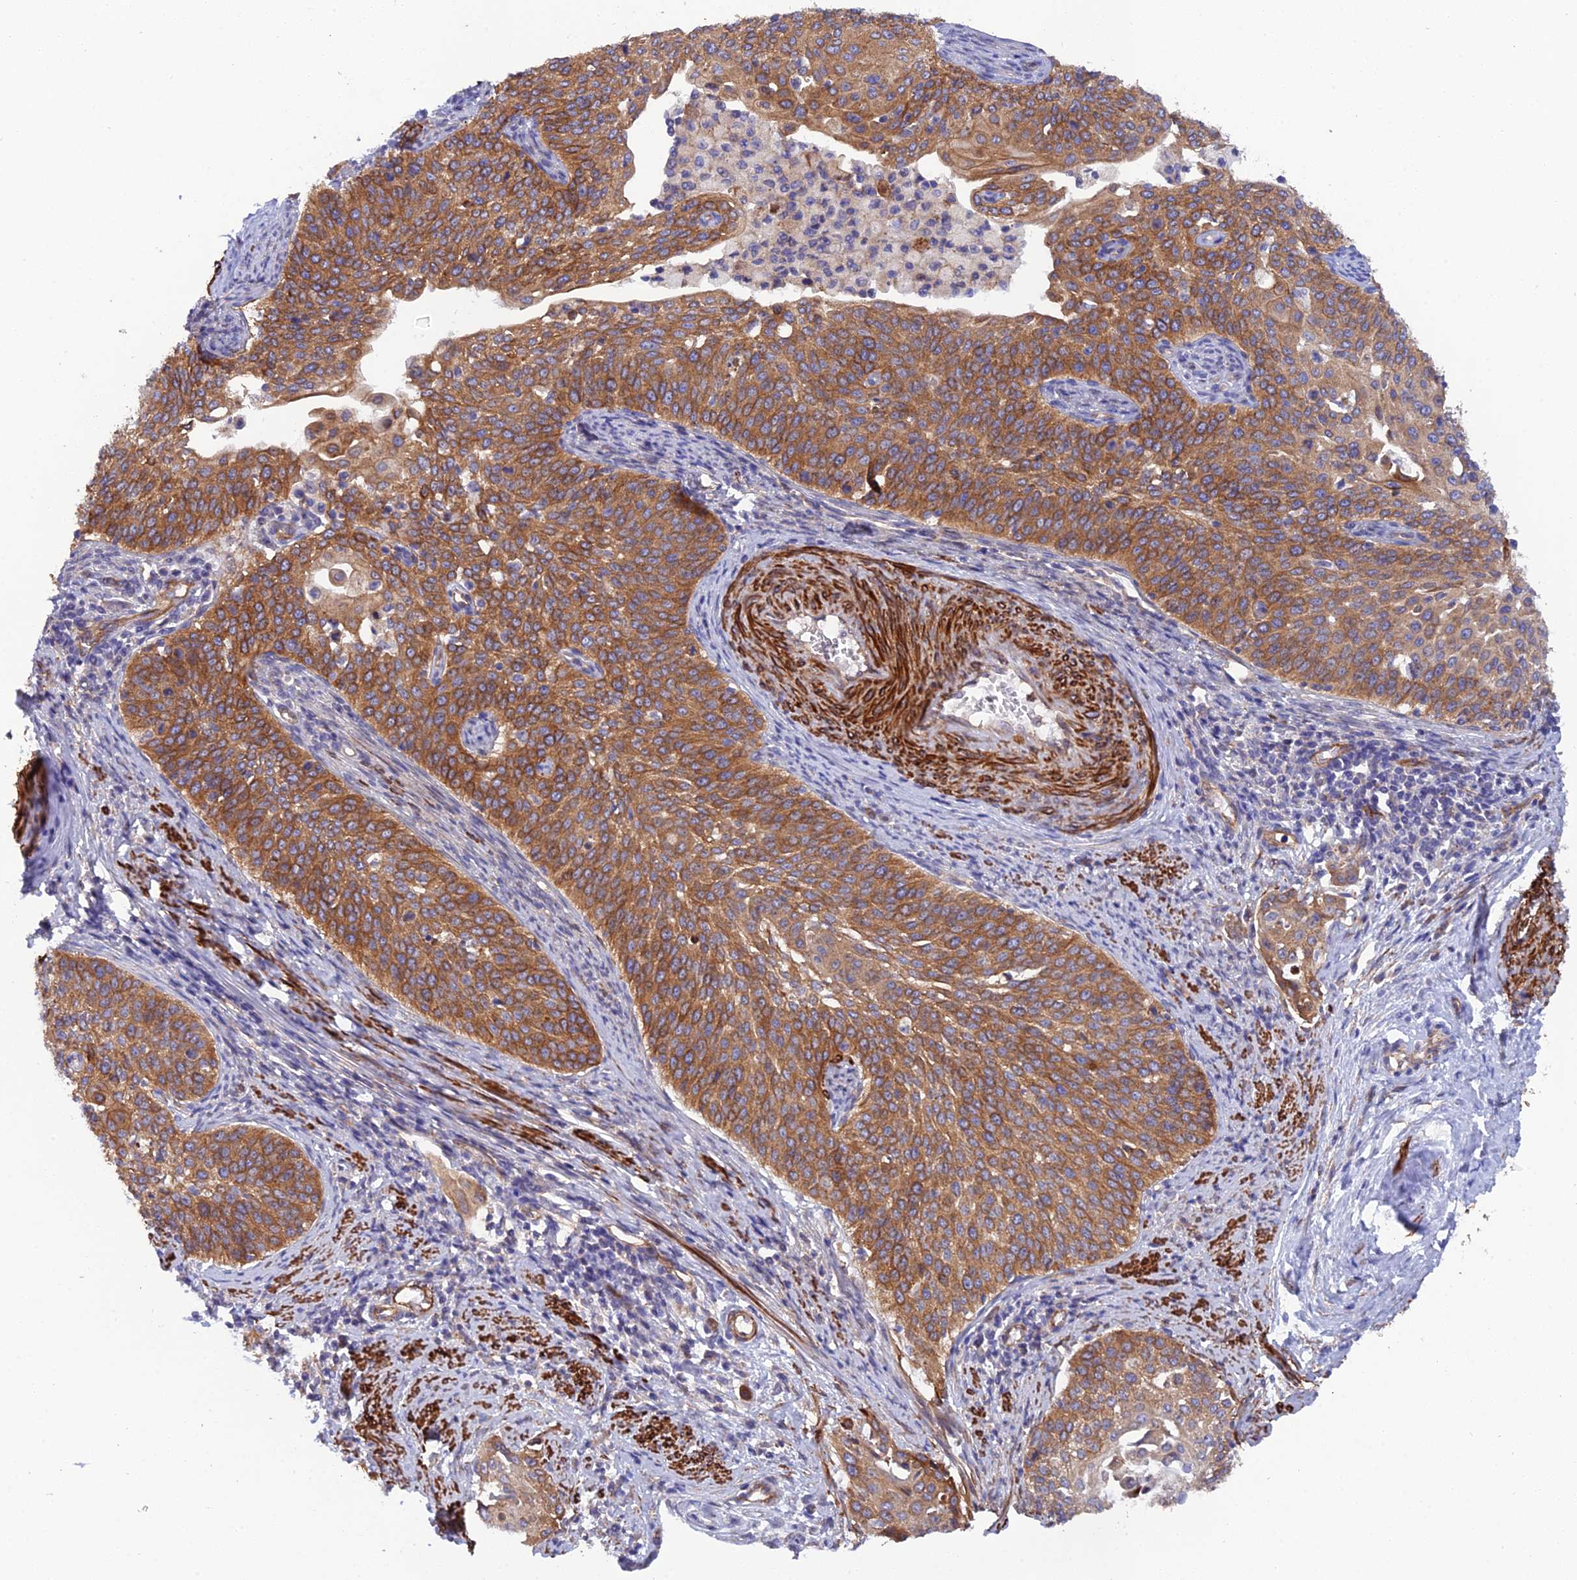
{"staining": {"intensity": "strong", "quantity": ">75%", "location": "cytoplasmic/membranous"}, "tissue": "cervical cancer", "cell_type": "Tumor cells", "image_type": "cancer", "snomed": [{"axis": "morphology", "description": "Squamous cell carcinoma, NOS"}, {"axis": "topography", "description": "Cervix"}], "caption": "Cervical cancer stained for a protein (brown) reveals strong cytoplasmic/membranous positive positivity in approximately >75% of tumor cells.", "gene": "RALGAPA2", "patient": {"sex": "female", "age": 44}}